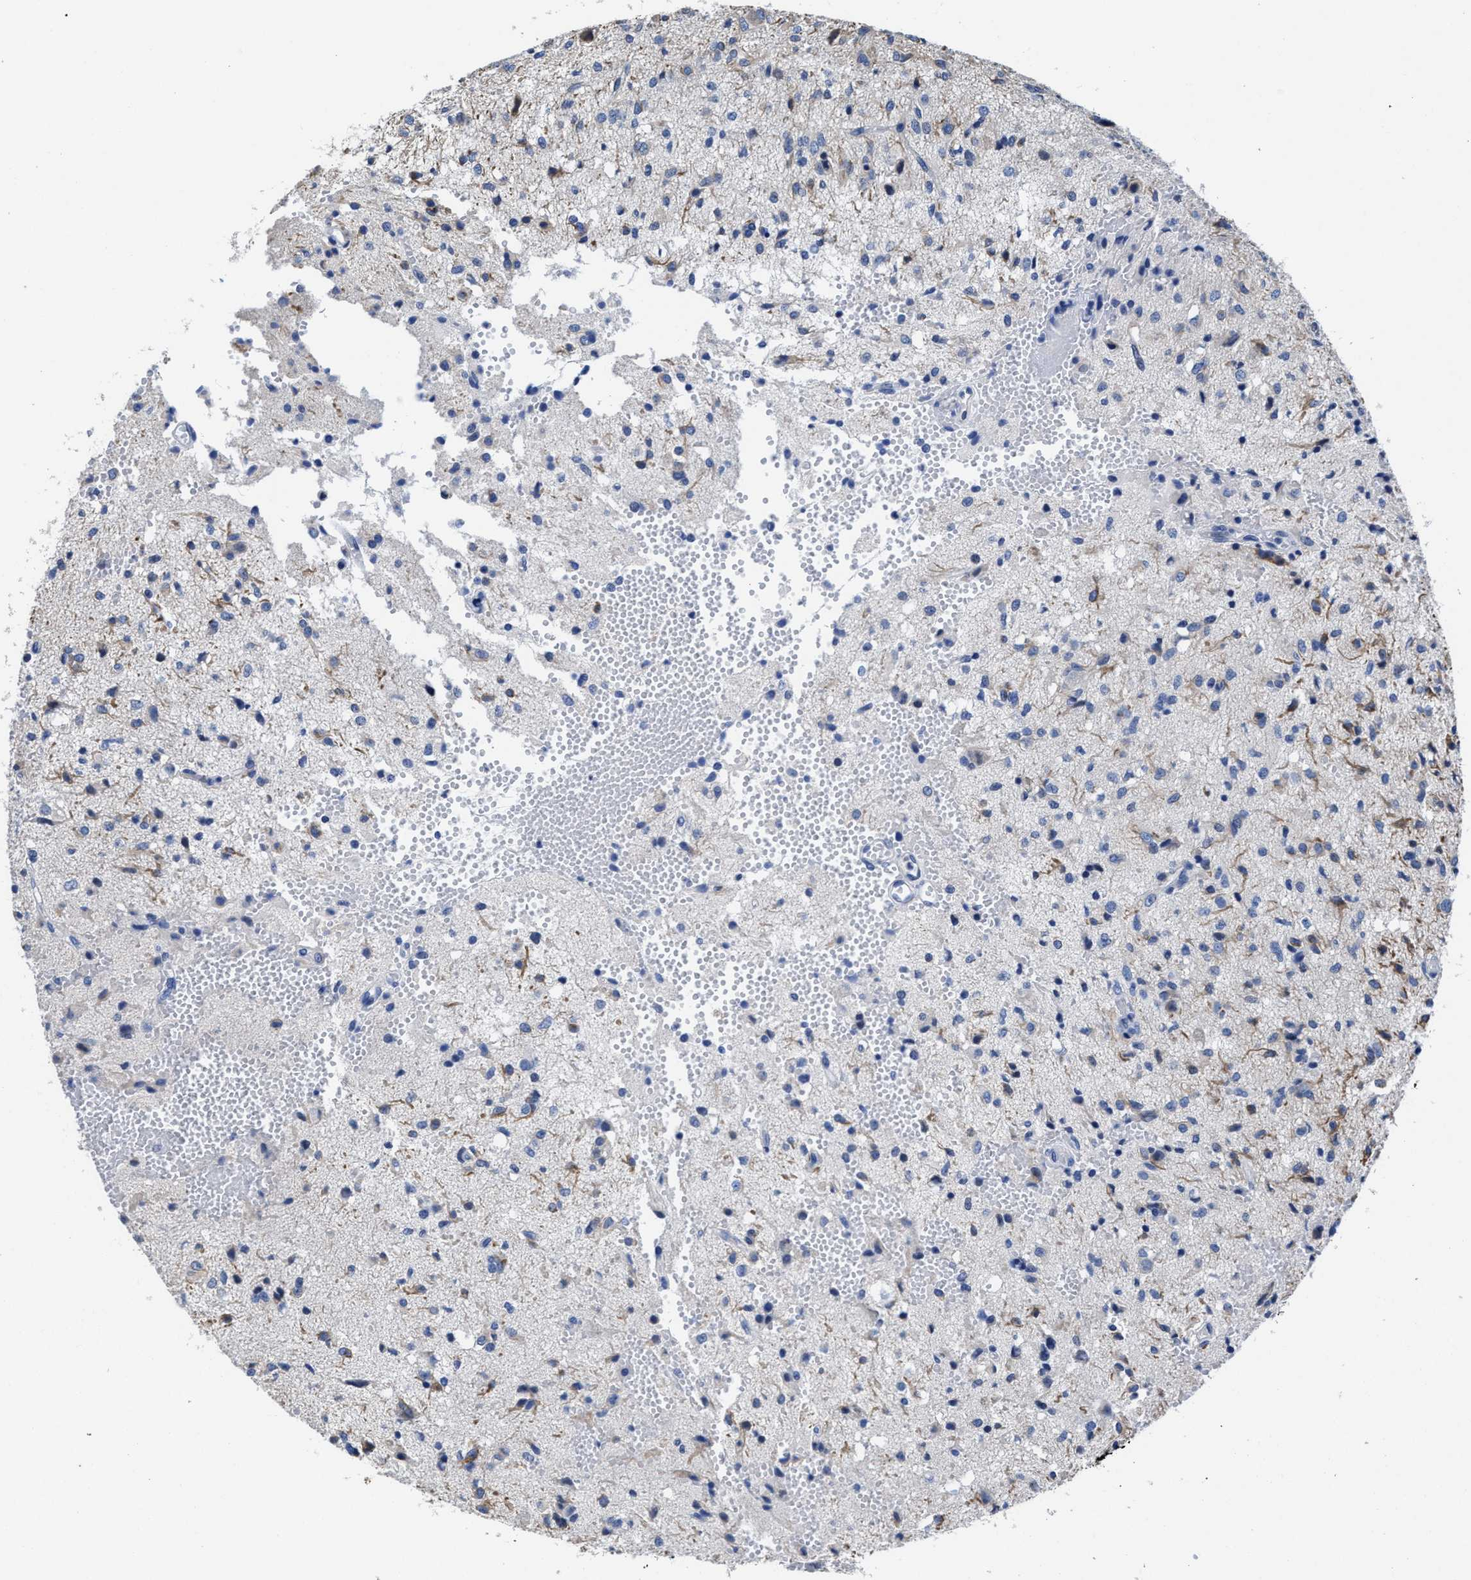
{"staining": {"intensity": "negative", "quantity": "none", "location": "none"}, "tissue": "glioma", "cell_type": "Tumor cells", "image_type": "cancer", "snomed": [{"axis": "morphology", "description": "Glioma, malignant, High grade"}, {"axis": "topography", "description": "Brain"}], "caption": "Malignant glioma (high-grade) stained for a protein using IHC exhibits no expression tumor cells.", "gene": "HOOK1", "patient": {"sex": "female", "age": 59}}